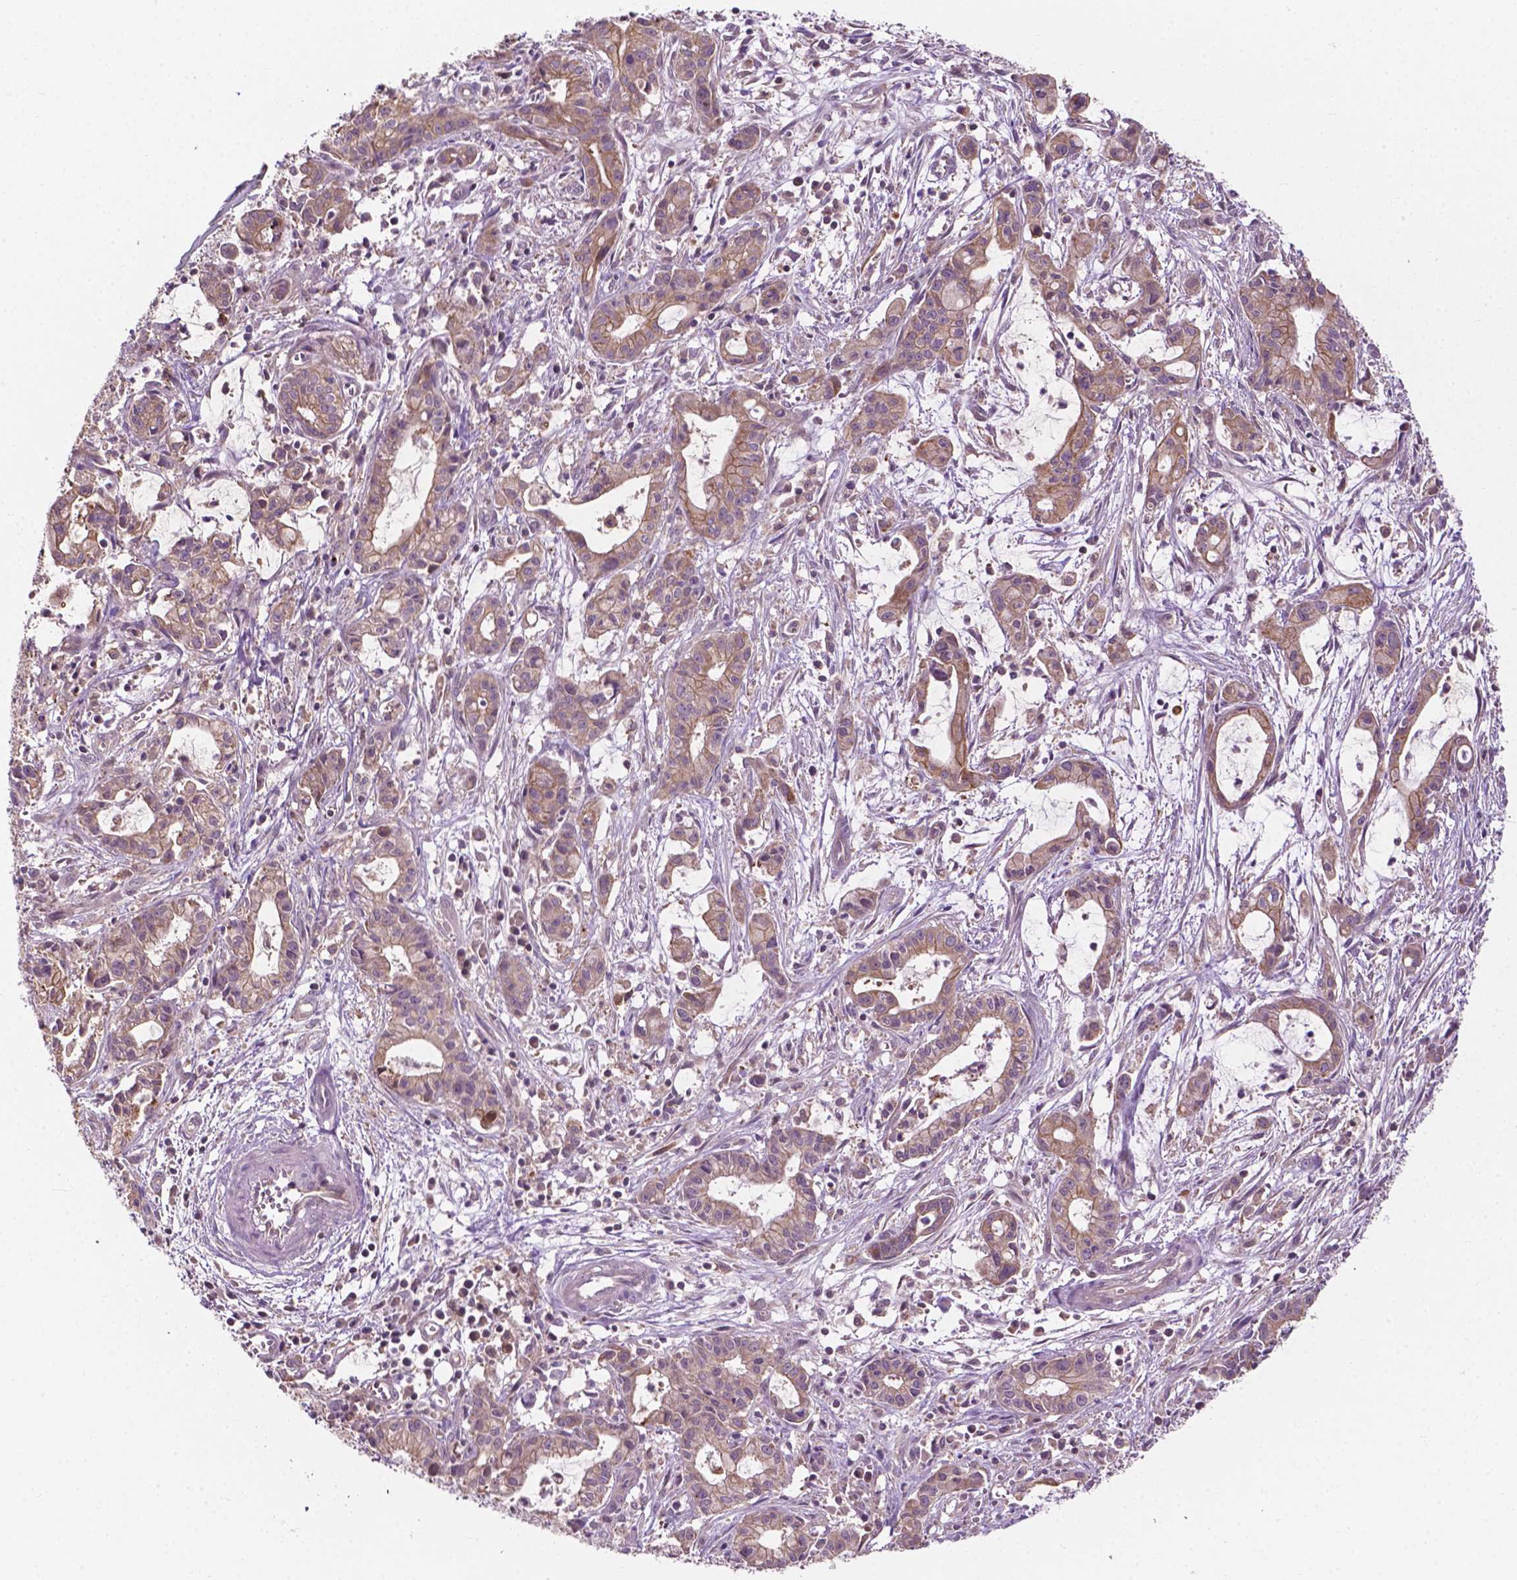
{"staining": {"intensity": "moderate", "quantity": ">75%", "location": "cytoplasmic/membranous"}, "tissue": "pancreatic cancer", "cell_type": "Tumor cells", "image_type": "cancer", "snomed": [{"axis": "morphology", "description": "Adenocarcinoma, NOS"}, {"axis": "topography", "description": "Pancreas"}], "caption": "The photomicrograph shows staining of adenocarcinoma (pancreatic), revealing moderate cytoplasmic/membranous protein staining (brown color) within tumor cells.", "gene": "MZT1", "patient": {"sex": "male", "age": 48}}